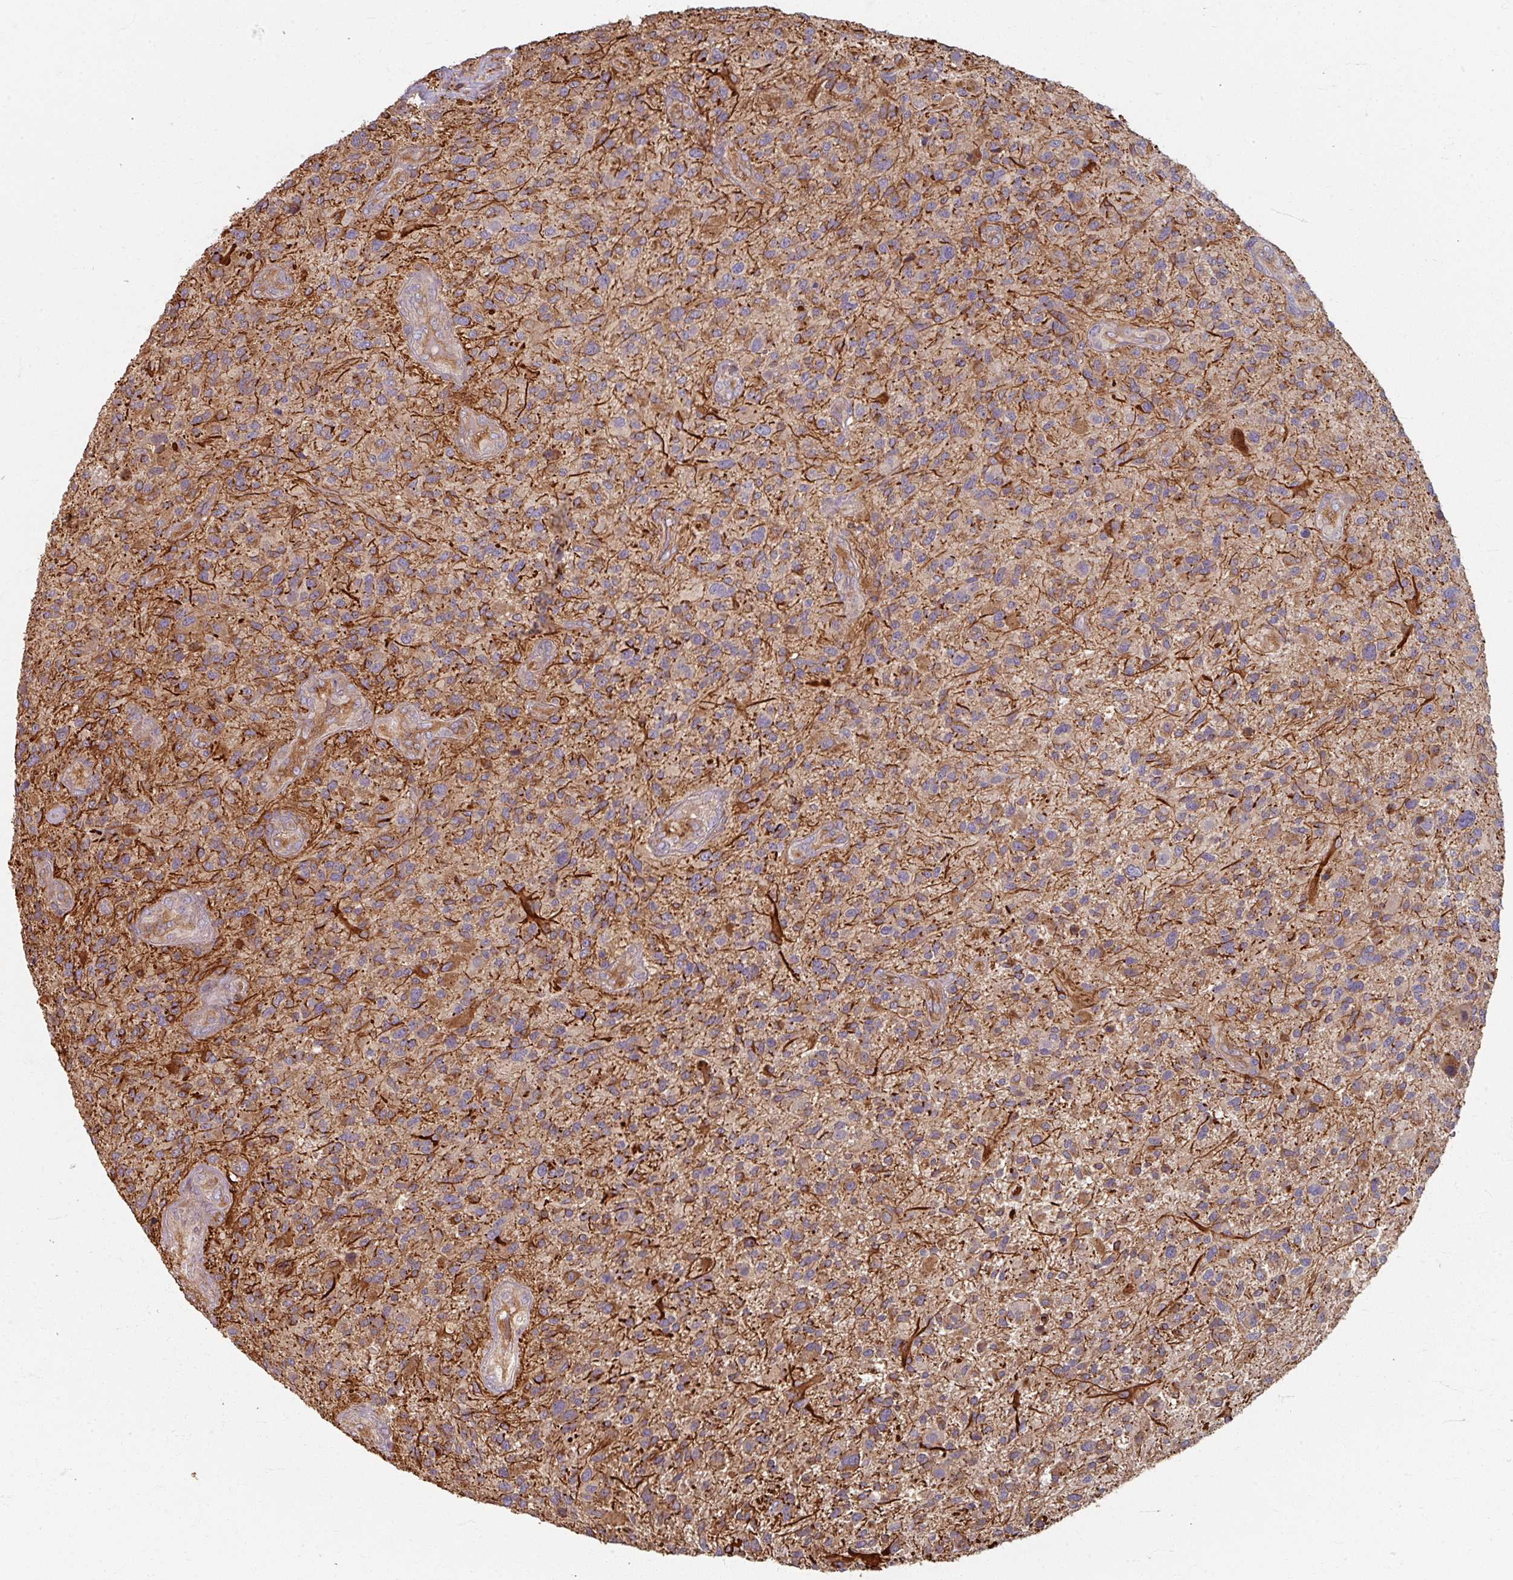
{"staining": {"intensity": "moderate", "quantity": "<25%", "location": "cytoplasmic/membranous"}, "tissue": "glioma", "cell_type": "Tumor cells", "image_type": "cancer", "snomed": [{"axis": "morphology", "description": "Glioma, malignant, High grade"}, {"axis": "topography", "description": "Brain"}], "caption": "Protein expression analysis of human malignant glioma (high-grade) reveals moderate cytoplasmic/membranous positivity in approximately <25% of tumor cells.", "gene": "CCDC68", "patient": {"sex": "male", "age": 47}}